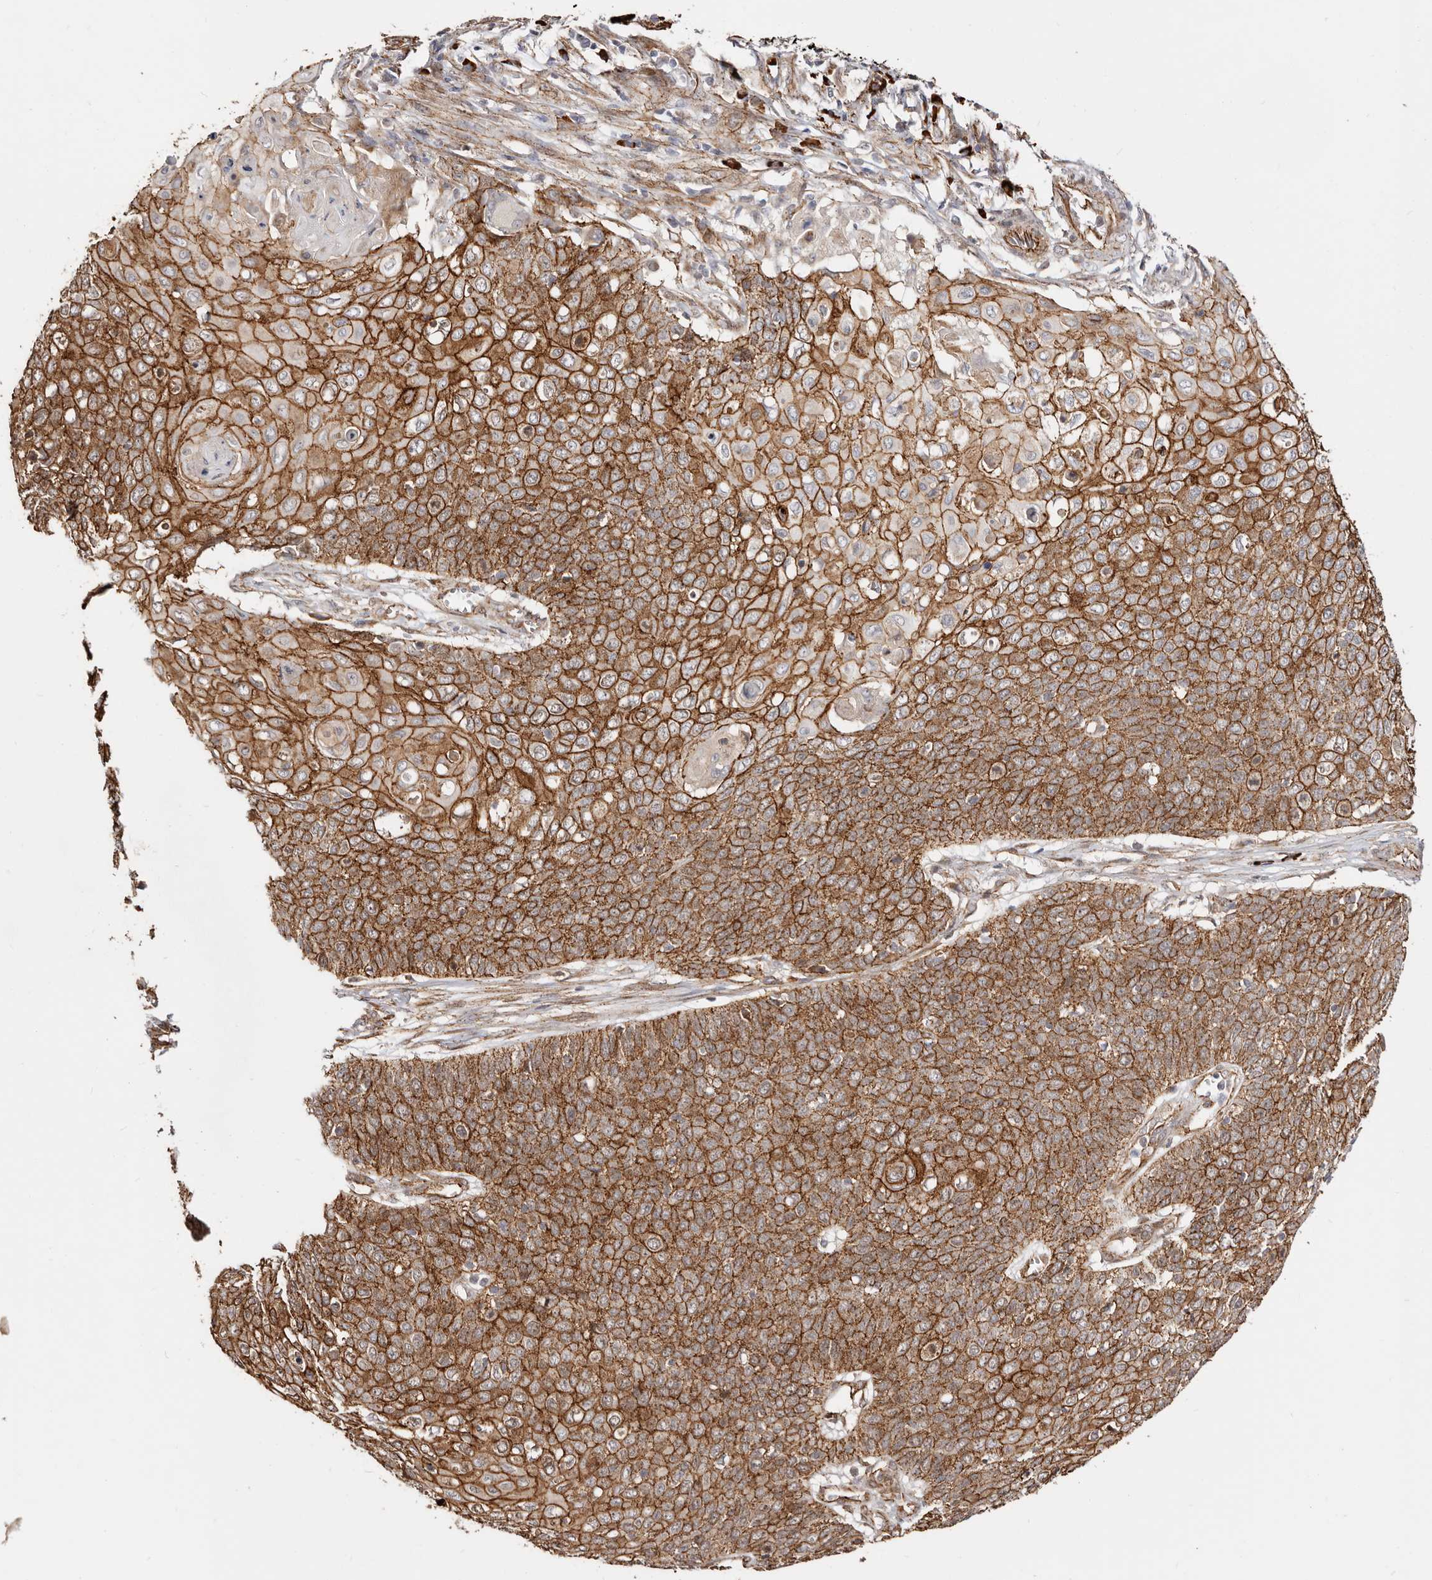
{"staining": {"intensity": "strong", "quantity": ">75%", "location": "cytoplasmic/membranous"}, "tissue": "cervical cancer", "cell_type": "Tumor cells", "image_type": "cancer", "snomed": [{"axis": "morphology", "description": "Squamous cell carcinoma, NOS"}, {"axis": "topography", "description": "Cervix"}], "caption": "The photomicrograph demonstrates immunohistochemical staining of cervical cancer. There is strong cytoplasmic/membranous expression is identified in about >75% of tumor cells.", "gene": "CTNNB1", "patient": {"sex": "female", "age": 39}}